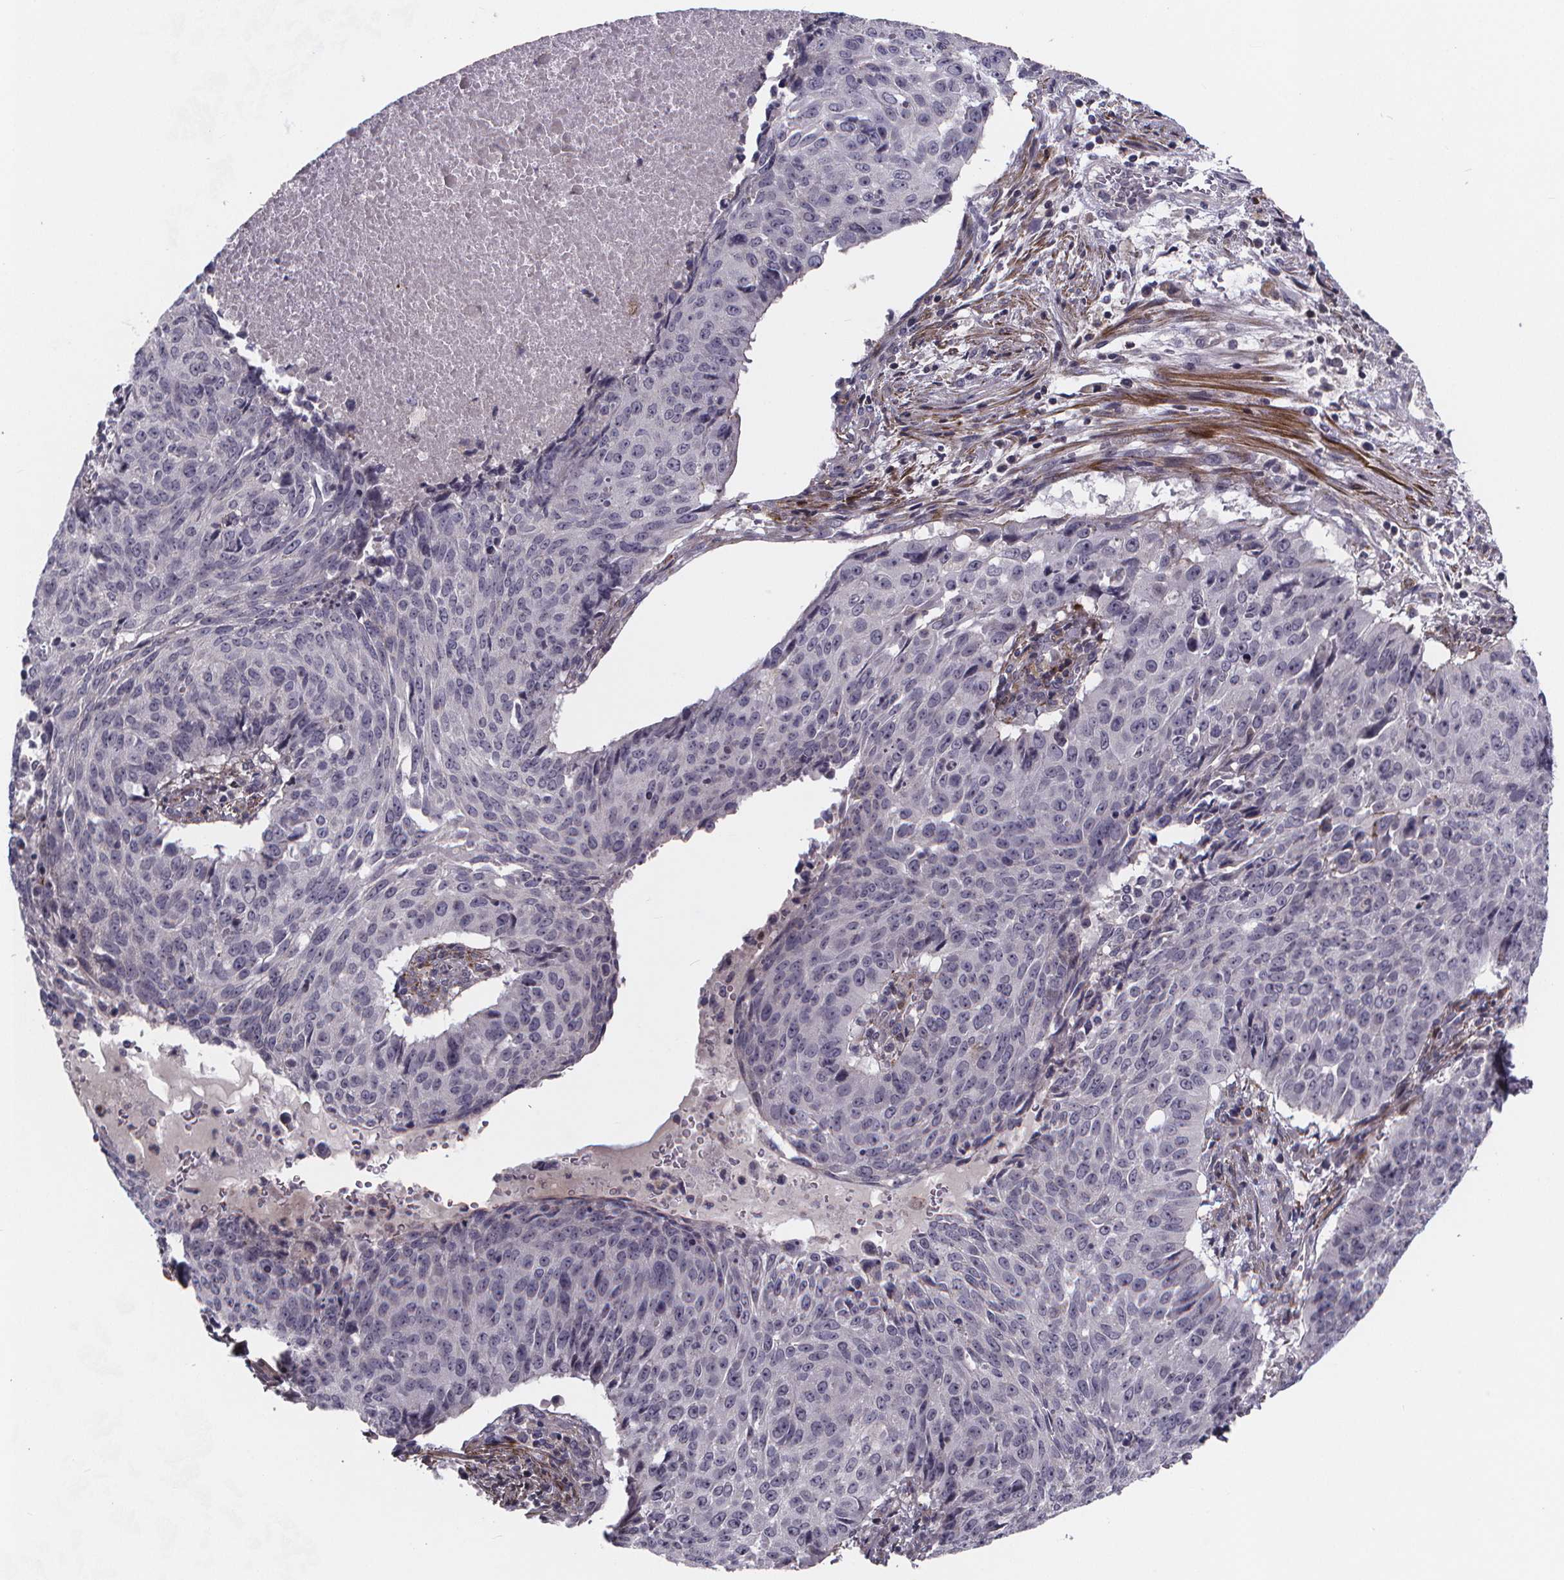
{"staining": {"intensity": "negative", "quantity": "none", "location": "none"}, "tissue": "lung cancer", "cell_type": "Tumor cells", "image_type": "cancer", "snomed": [{"axis": "morphology", "description": "Normal tissue, NOS"}, {"axis": "morphology", "description": "Squamous cell carcinoma, NOS"}, {"axis": "topography", "description": "Bronchus"}, {"axis": "topography", "description": "Lung"}], "caption": "DAB immunohistochemical staining of human lung squamous cell carcinoma reveals no significant staining in tumor cells. (DAB (3,3'-diaminobenzidine) IHC, high magnification).", "gene": "FBXW2", "patient": {"sex": "male", "age": 64}}